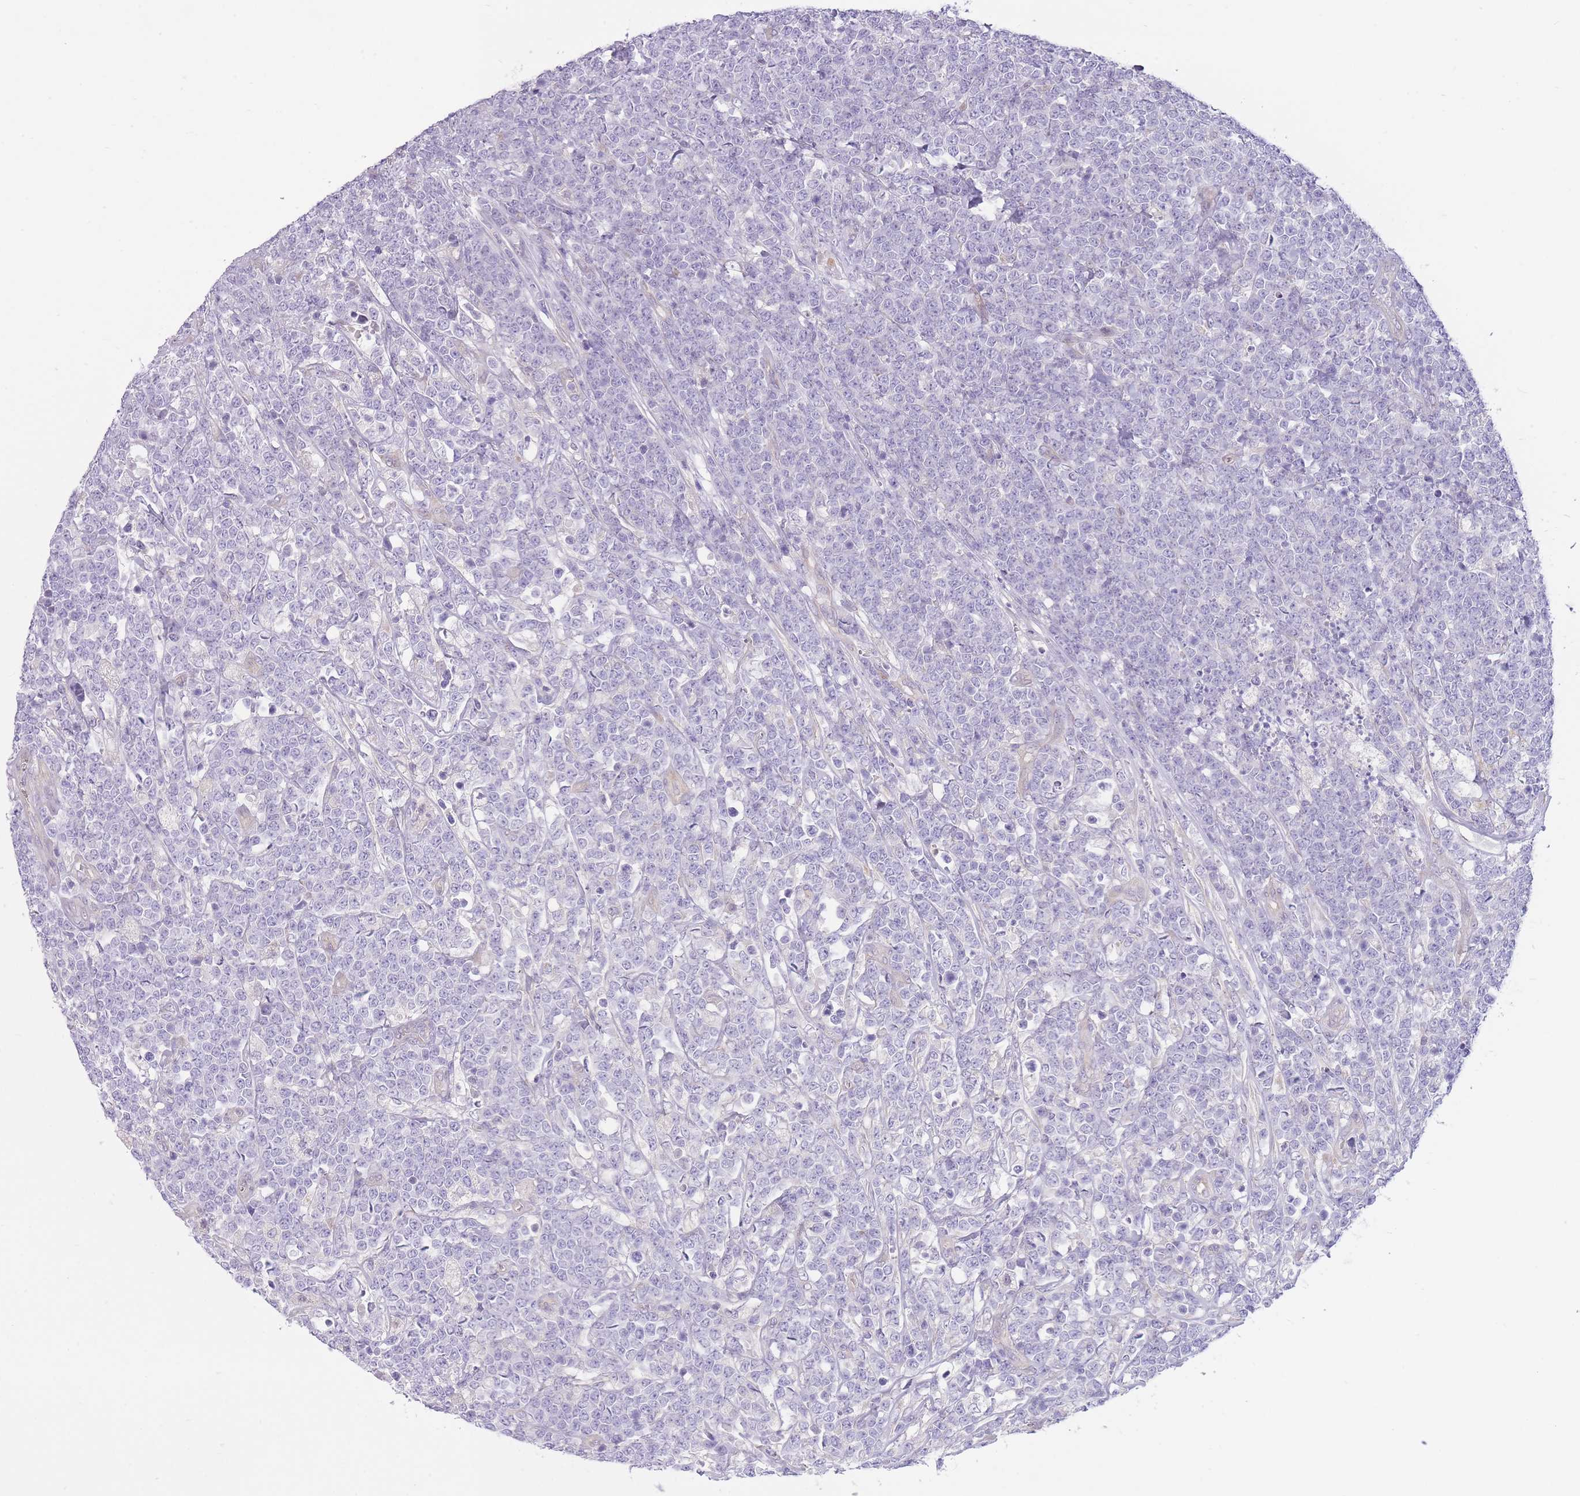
{"staining": {"intensity": "negative", "quantity": "none", "location": "none"}, "tissue": "lymphoma", "cell_type": "Tumor cells", "image_type": "cancer", "snomed": [{"axis": "morphology", "description": "Malignant lymphoma, non-Hodgkin's type, High grade"}, {"axis": "topography", "description": "Small intestine"}], "caption": "Immunohistochemistry of malignant lymphoma, non-Hodgkin's type (high-grade) reveals no staining in tumor cells.", "gene": "REV1", "patient": {"sex": "male", "age": 8}}